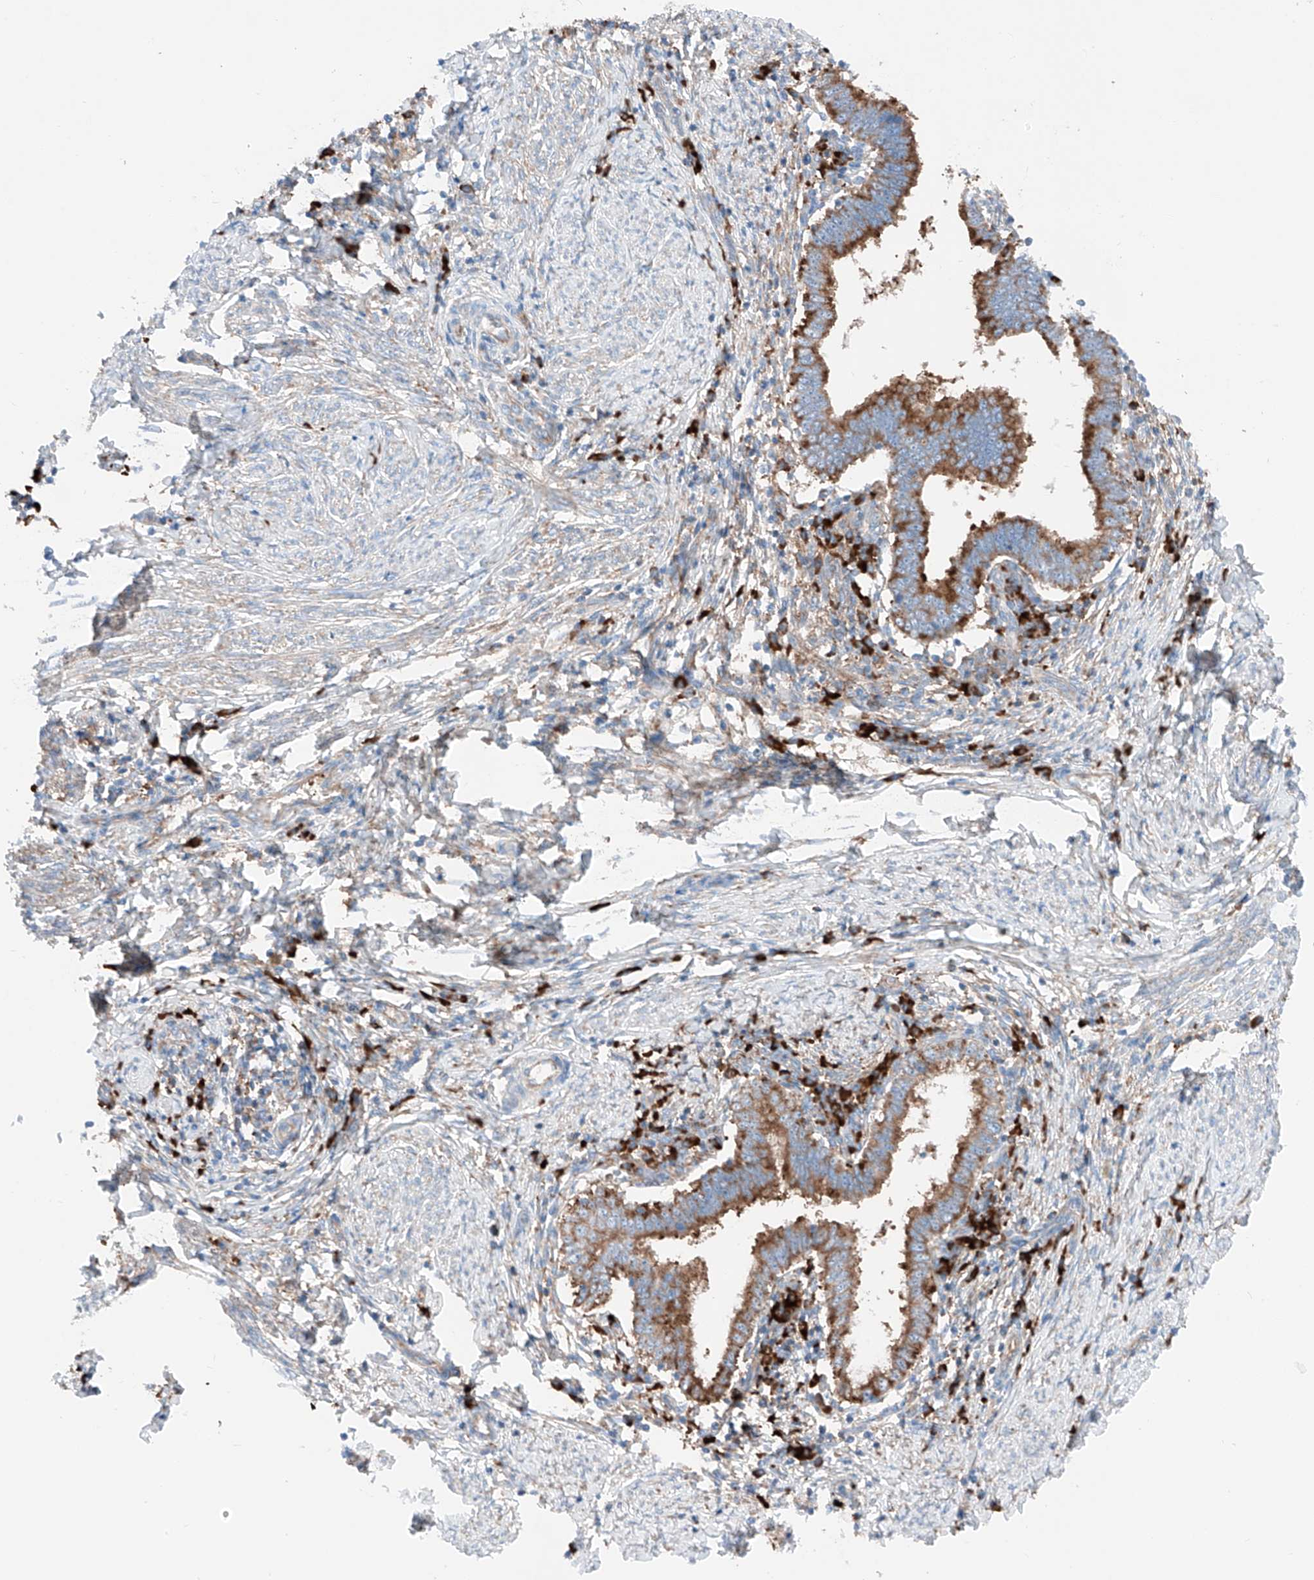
{"staining": {"intensity": "strong", "quantity": ">75%", "location": "cytoplasmic/membranous"}, "tissue": "cervical cancer", "cell_type": "Tumor cells", "image_type": "cancer", "snomed": [{"axis": "morphology", "description": "Adenocarcinoma, NOS"}, {"axis": "topography", "description": "Cervix"}], "caption": "Immunohistochemistry (IHC) of adenocarcinoma (cervical) reveals high levels of strong cytoplasmic/membranous staining in approximately >75% of tumor cells.", "gene": "CRELD1", "patient": {"sex": "female", "age": 36}}